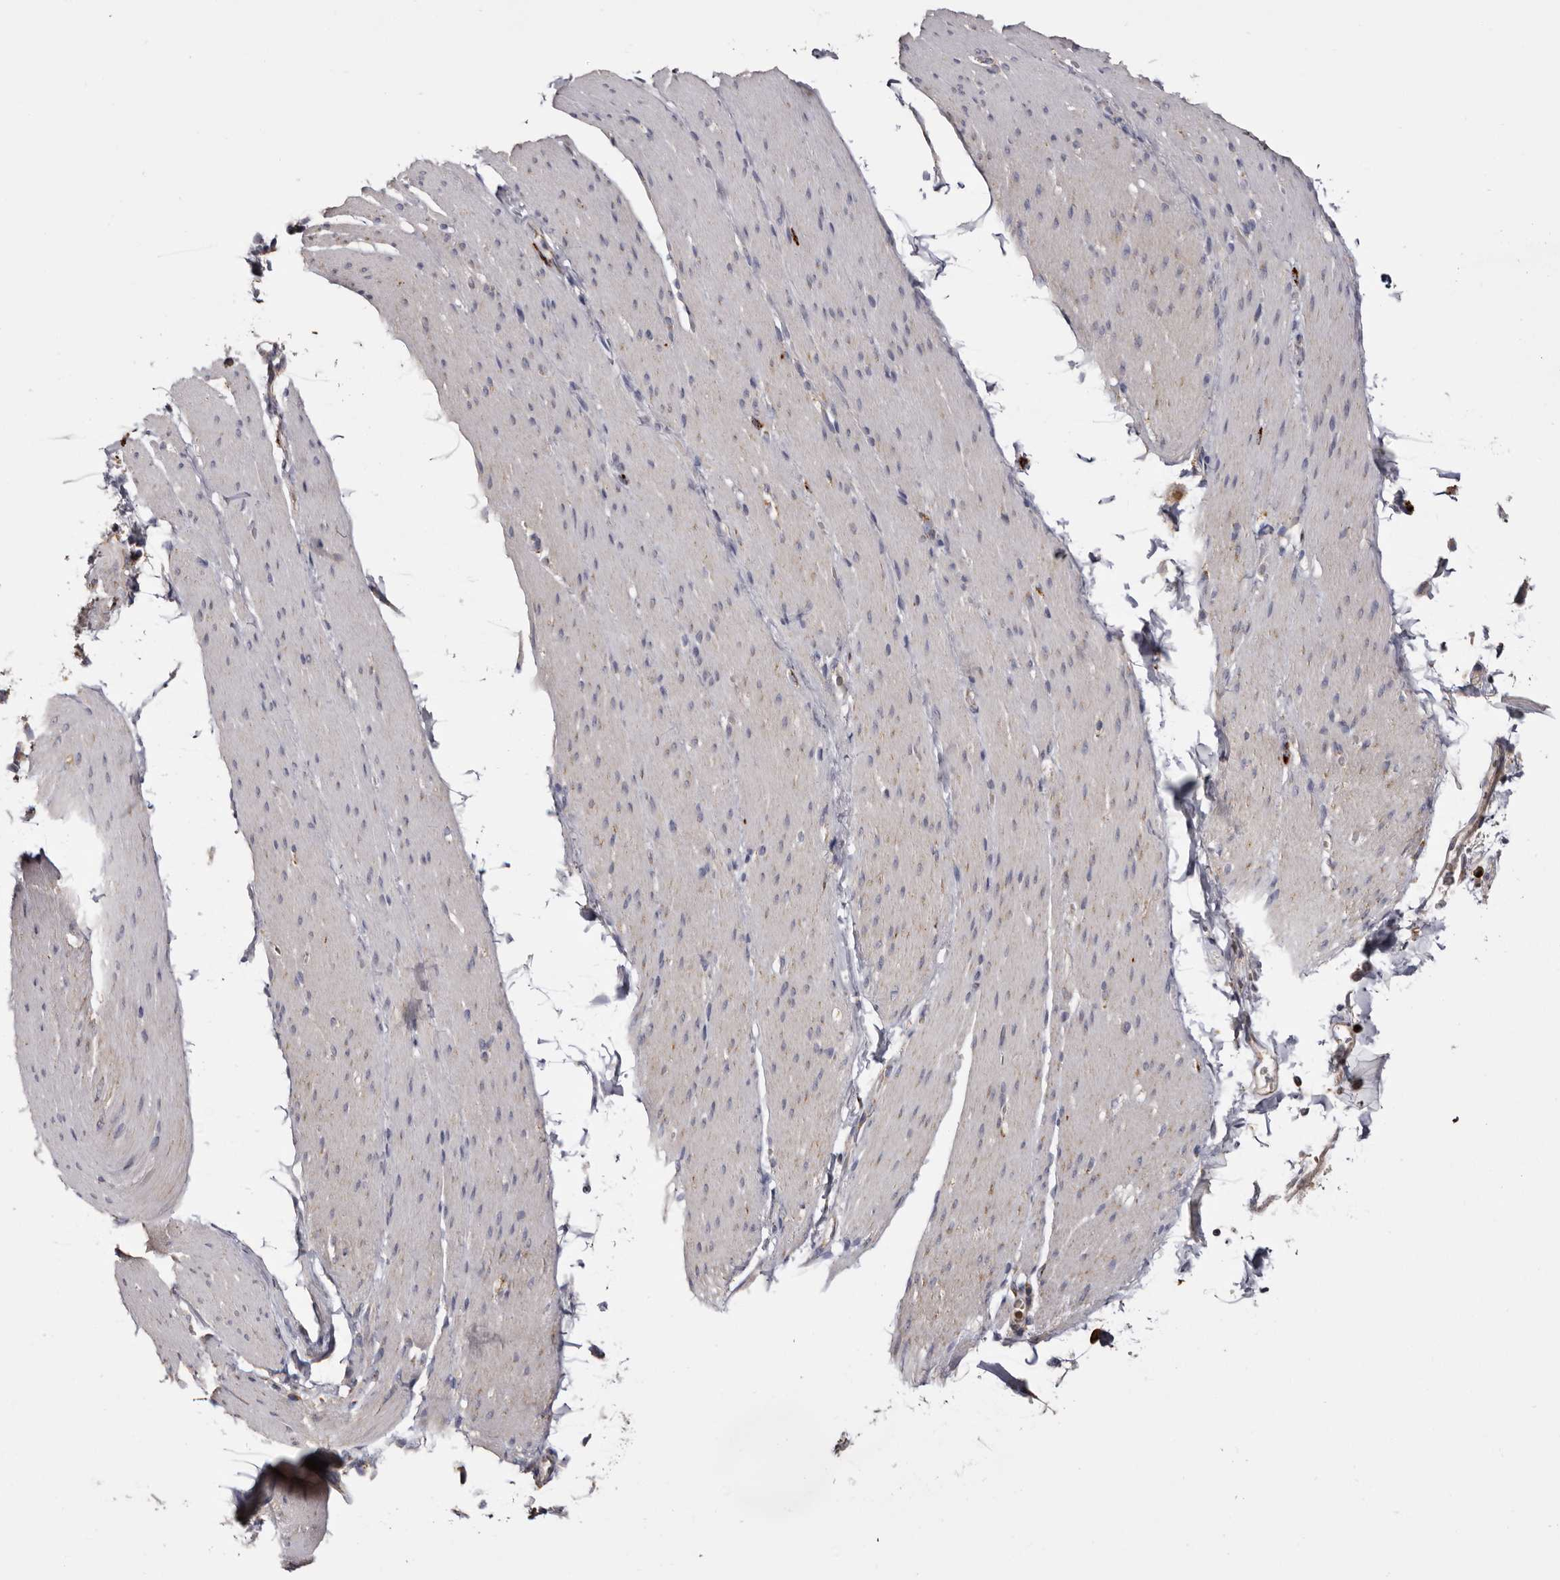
{"staining": {"intensity": "negative", "quantity": "none", "location": "none"}, "tissue": "smooth muscle", "cell_type": "Smooth muscle cells", "image_type": "normal", "snomed": [{"axis": "morphology", "description": "Normal tissue, NOS"}, {"axis": "topography", "description": "Smooth muscle"}, {"axis": "topography", "description": "Small intestine"}], "caption": "The histopathology image shows no staining of smooth muscle cells in unremarkable smooth muscle.", "gene": "MECR", "patient": {"sex": "female", "age": 84}}